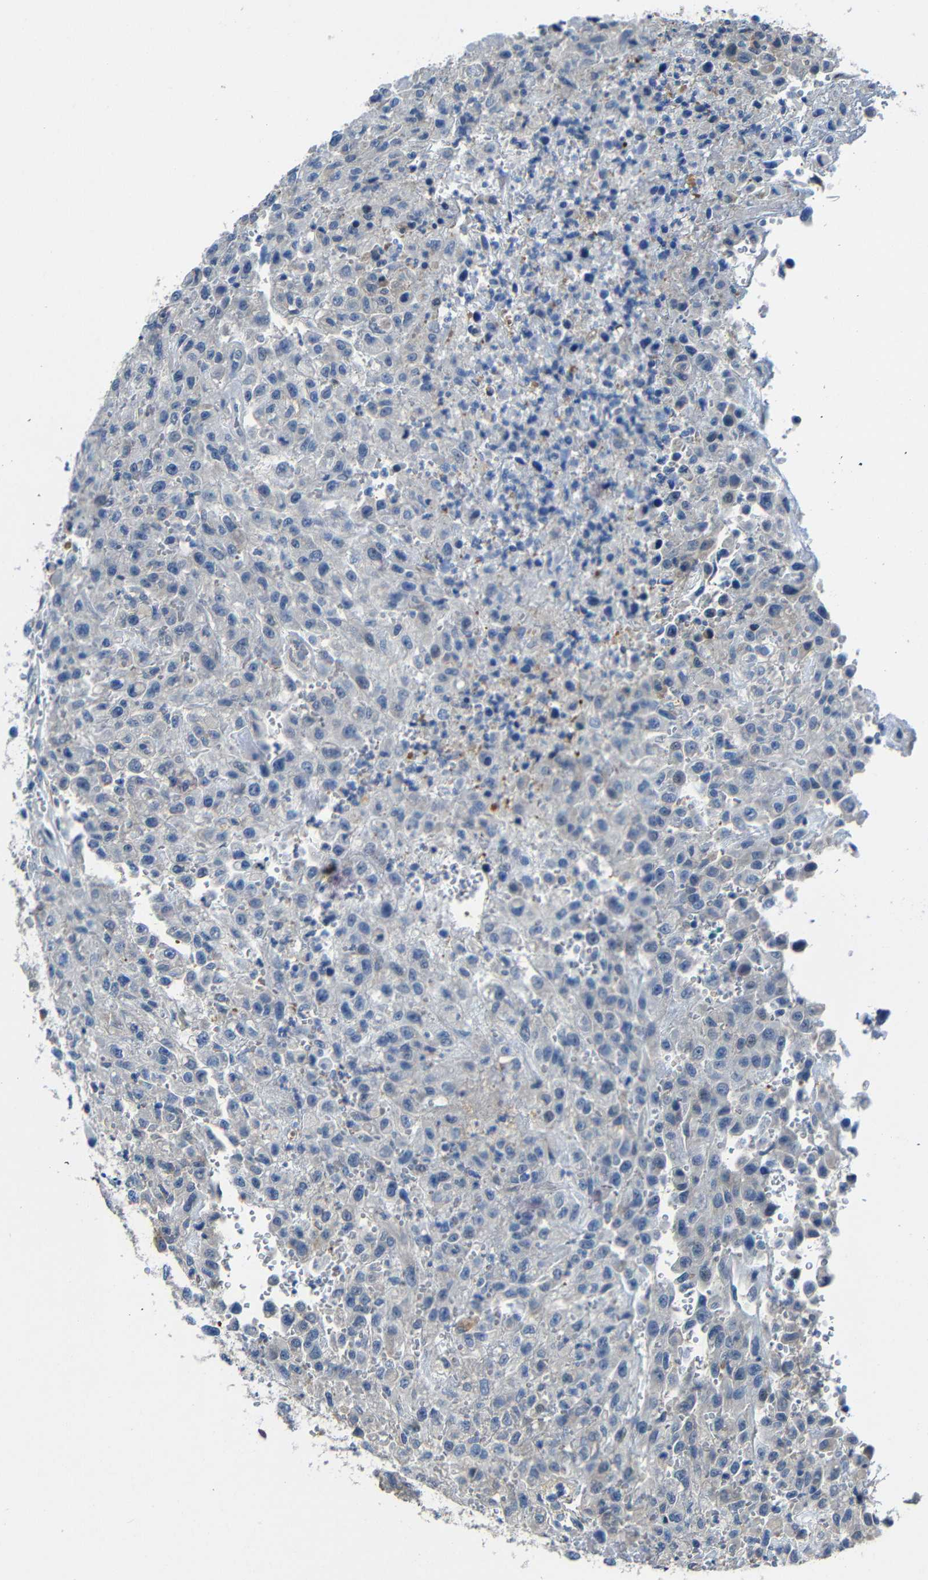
{"staining": {"intensity": "weak", "quantity": "<25%", "location": "cytoplasmic/membranous"}, "tissue": "urothelial cancer", "cell_type": "Tumor cells", "image_type": "cancer", "snomed": [{"axis": "morphology", "description": "Urothelial carcinoma, High grade"}, {"axis": "topography", "description": "Urinary bladder"}], "caption": "Tumor cells show no significant expression in urothelial carcinoma (high-grade).", "gene": "GDI1", "patient": {"sex": "male", "age": 46}}